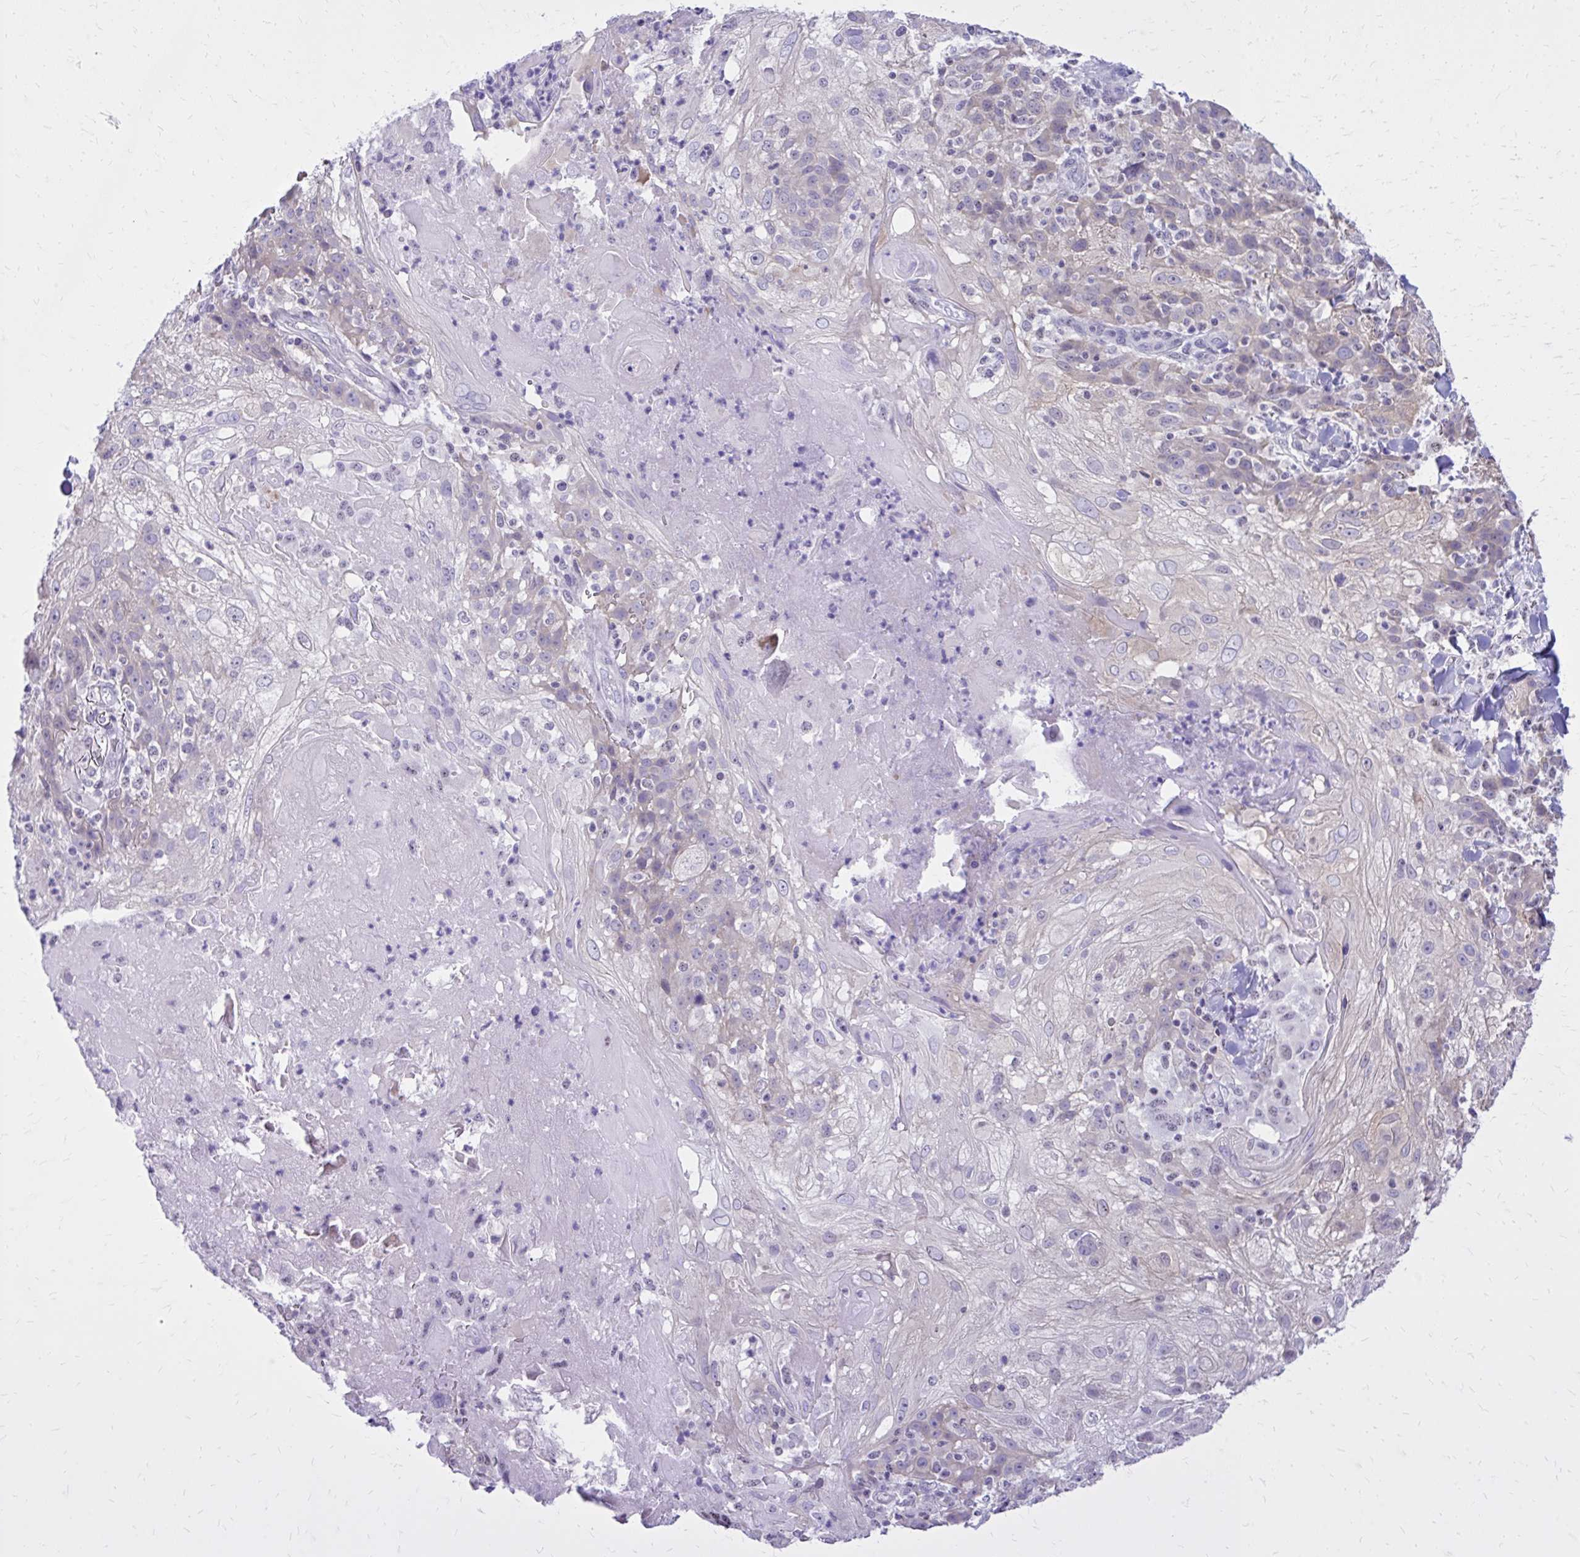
{"staining": {"intensity": "weak", "quantity": "<25%", "location": "cytoplasmic/membranous"}, "tissue": "skin cancer", "cell_type": "Tumor cells", "image_type": "cancer", "snomed": [{"axis": "morphology", "description": "Normal tissue, NOS"}, {"axis": "morphology", "description": "Squamous cell carcinoma, NOS"}, {"axis": "topography", "description": "Skin"}], "caption": "Histopathology image shows no protein positivity in tumor cells of skin cancer tissue.", "gene": "RASL11B", "patient": {"sex": "female", "age": 83}}